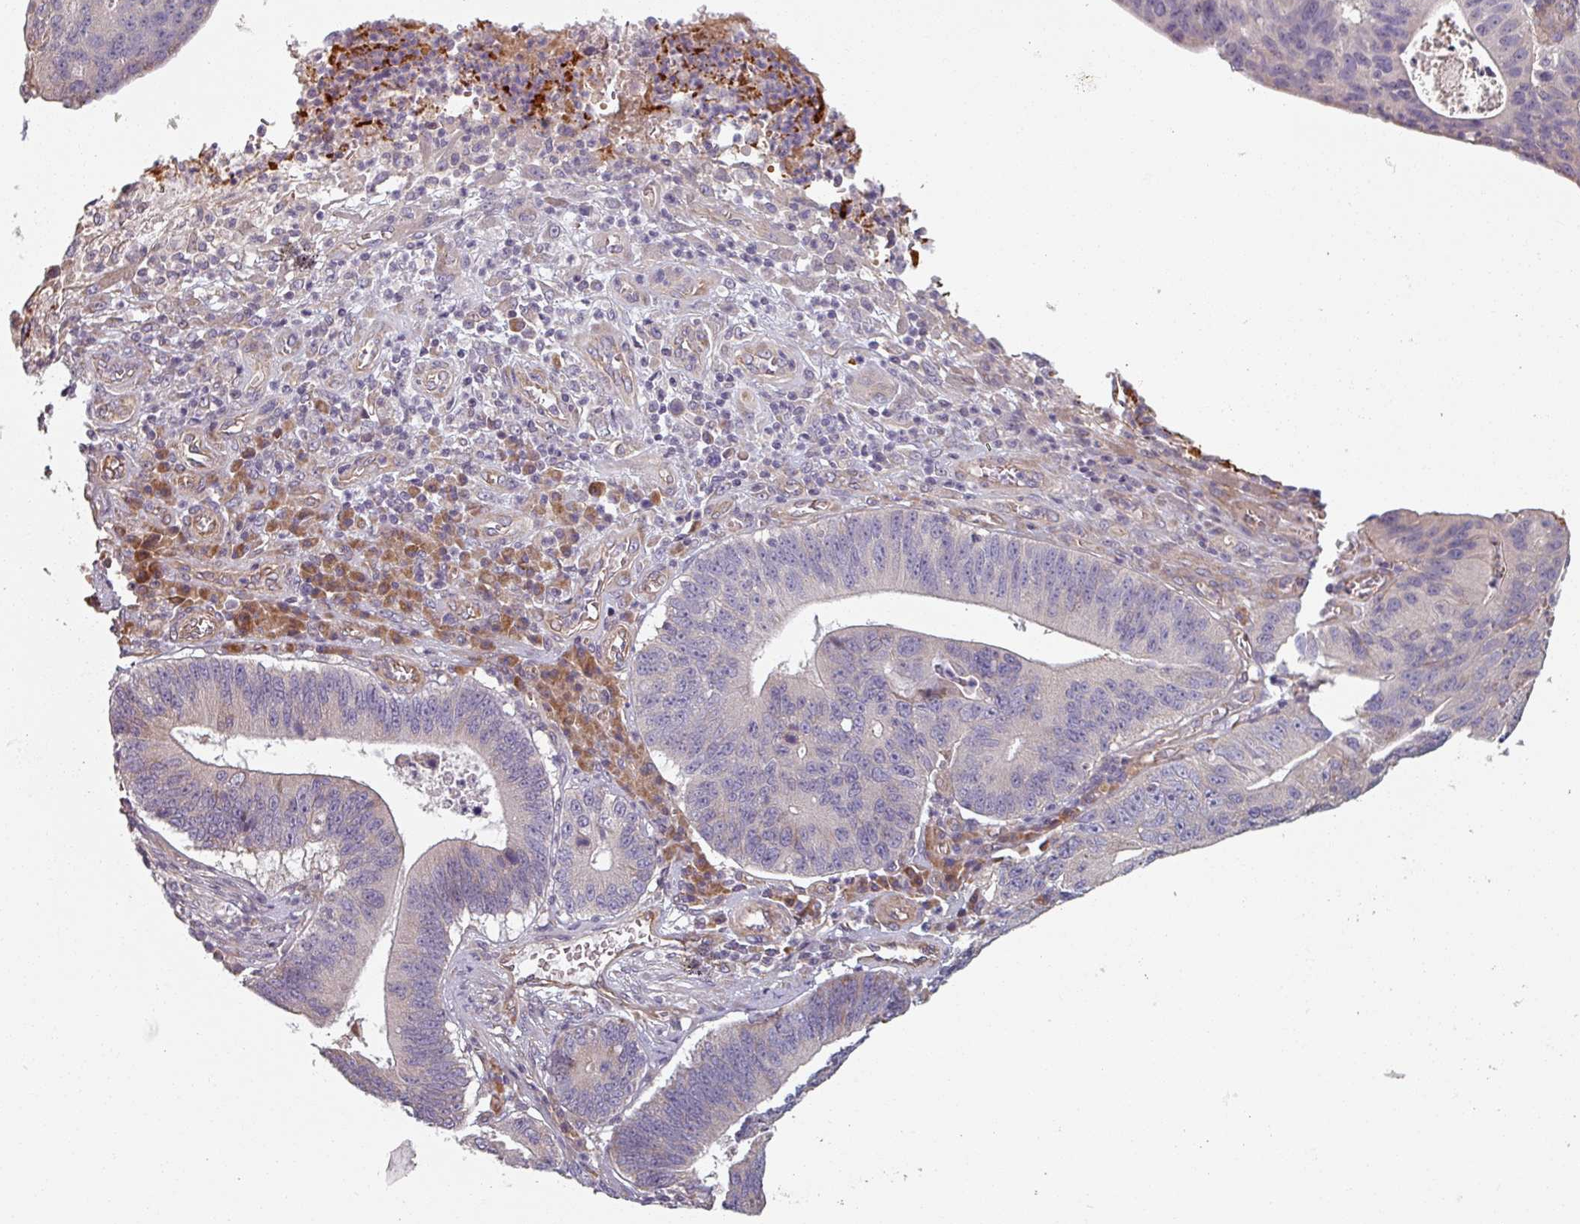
{"staining": {"intensity": "negative", "quantity": "none", "location": "none"}, "tissue": "stomach cancer", "cell_type": "Tumor cells", "image_type": "cancer", "snomed": [{"axis": "morphology", "description": "Adenocarcinoma, NOS"}, {"axis": "topography", "description": "Stomach"}], "caption": "This micrograph is of stomach cancer stained with immunohistochemistry (IHC) to label a protein in brown with the nuclei are counter-stained blue. There is no expression in tumor cells.", "gene": "C4BPB", "patient": {"sex": "male", "age": 59}}